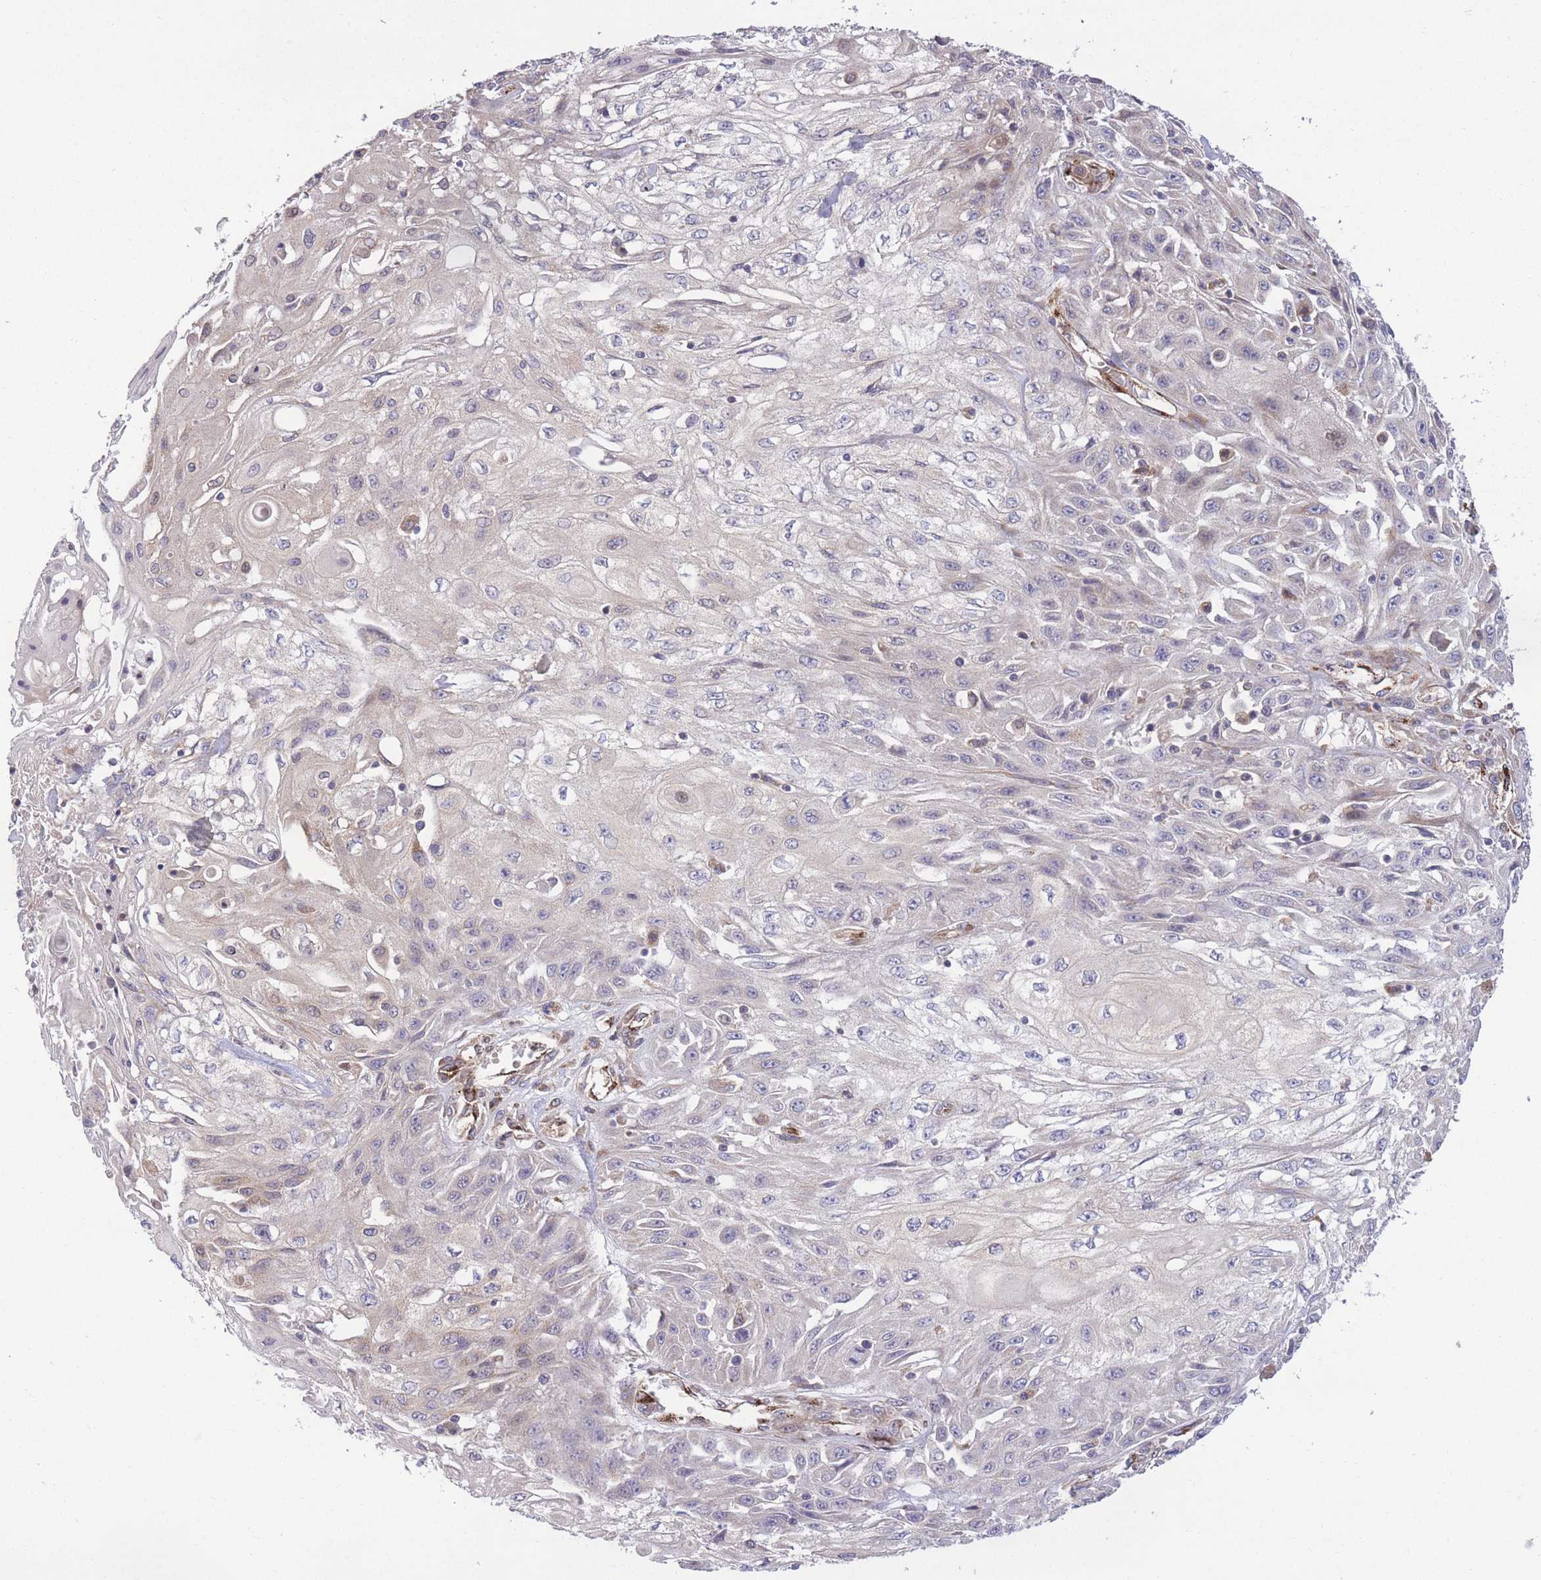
{"staining": {"intensity": "negative", "quantity": "none", "location": "none"}, "tissue": "skin cancer", "cell_type": "Tumor cells", "image_type": "cancer", "snomed": [{"axis": "morphology", "description": "Squamous cell carcinoma, NOS"}, {"axis": "morphology", "description": "Squamous cell carcinoma, metastatic, NOS"}, {"axis": "topography", "description": "Skin"}, {"axis": "topography", "description": "Lymph node"}], "caption": "Skin metastatic squamous cell carcinoma stained for a protein using IHC exhibits no expression tumor cells.", "gene": "CISH", "patient": {"sex": "male", "age": 75}}